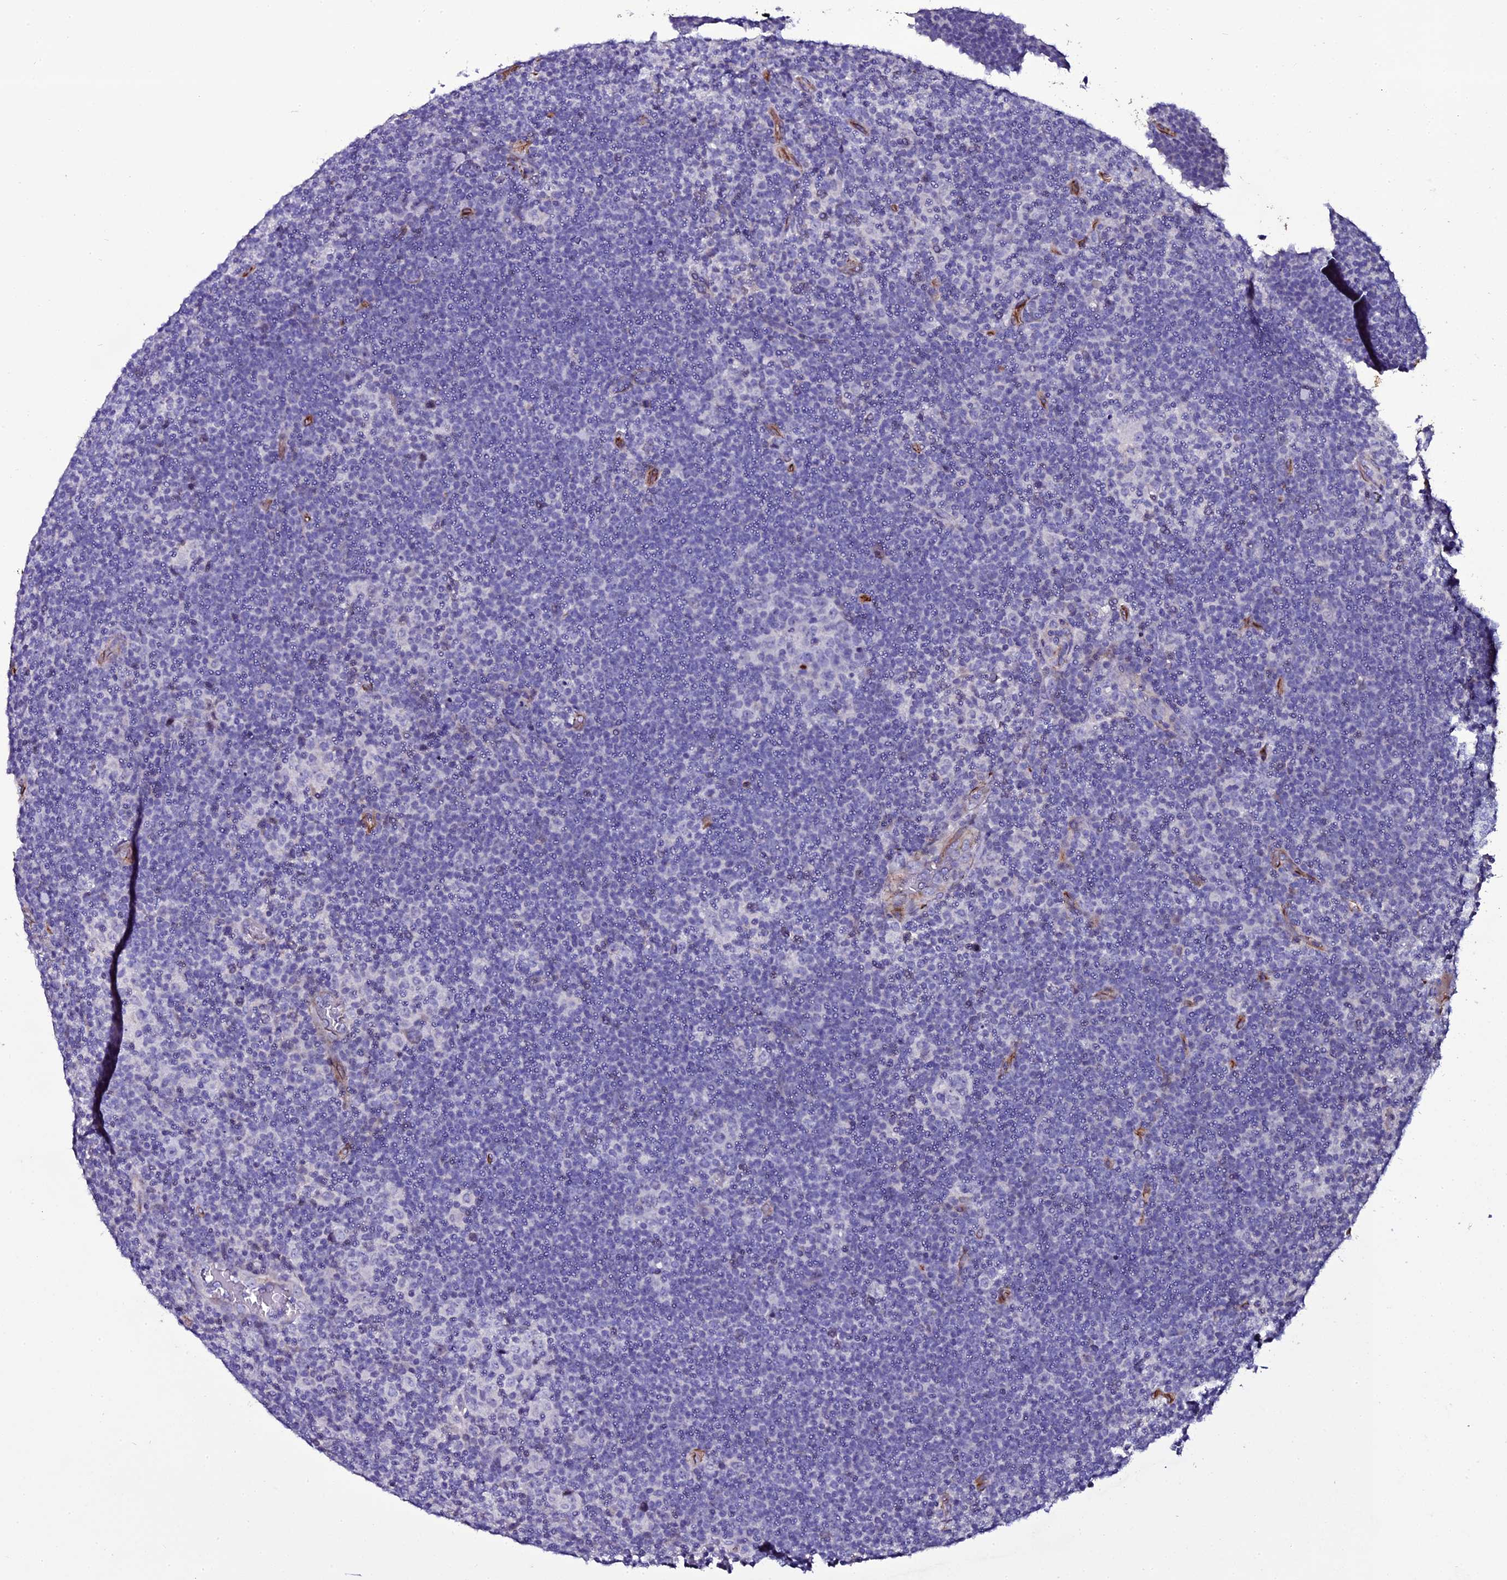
{"staining": {"intensity": "negative", "quantity": "none", "location": "none"}, "tissue": "lymphoma", "cell_type": "Tumor cells", "image_type": "cancer", "snomed": [{"axis": "morphology", "description": "Hodgkin's disease, NOS"}, {"axis": "topography", "description": "Lymph node"}], "caption": "Immunohistochemistry of human lymphoma shows no staining in tumor cells.", "gene": "MEX3C", "patient": {"sex": "female", "age": 57}}